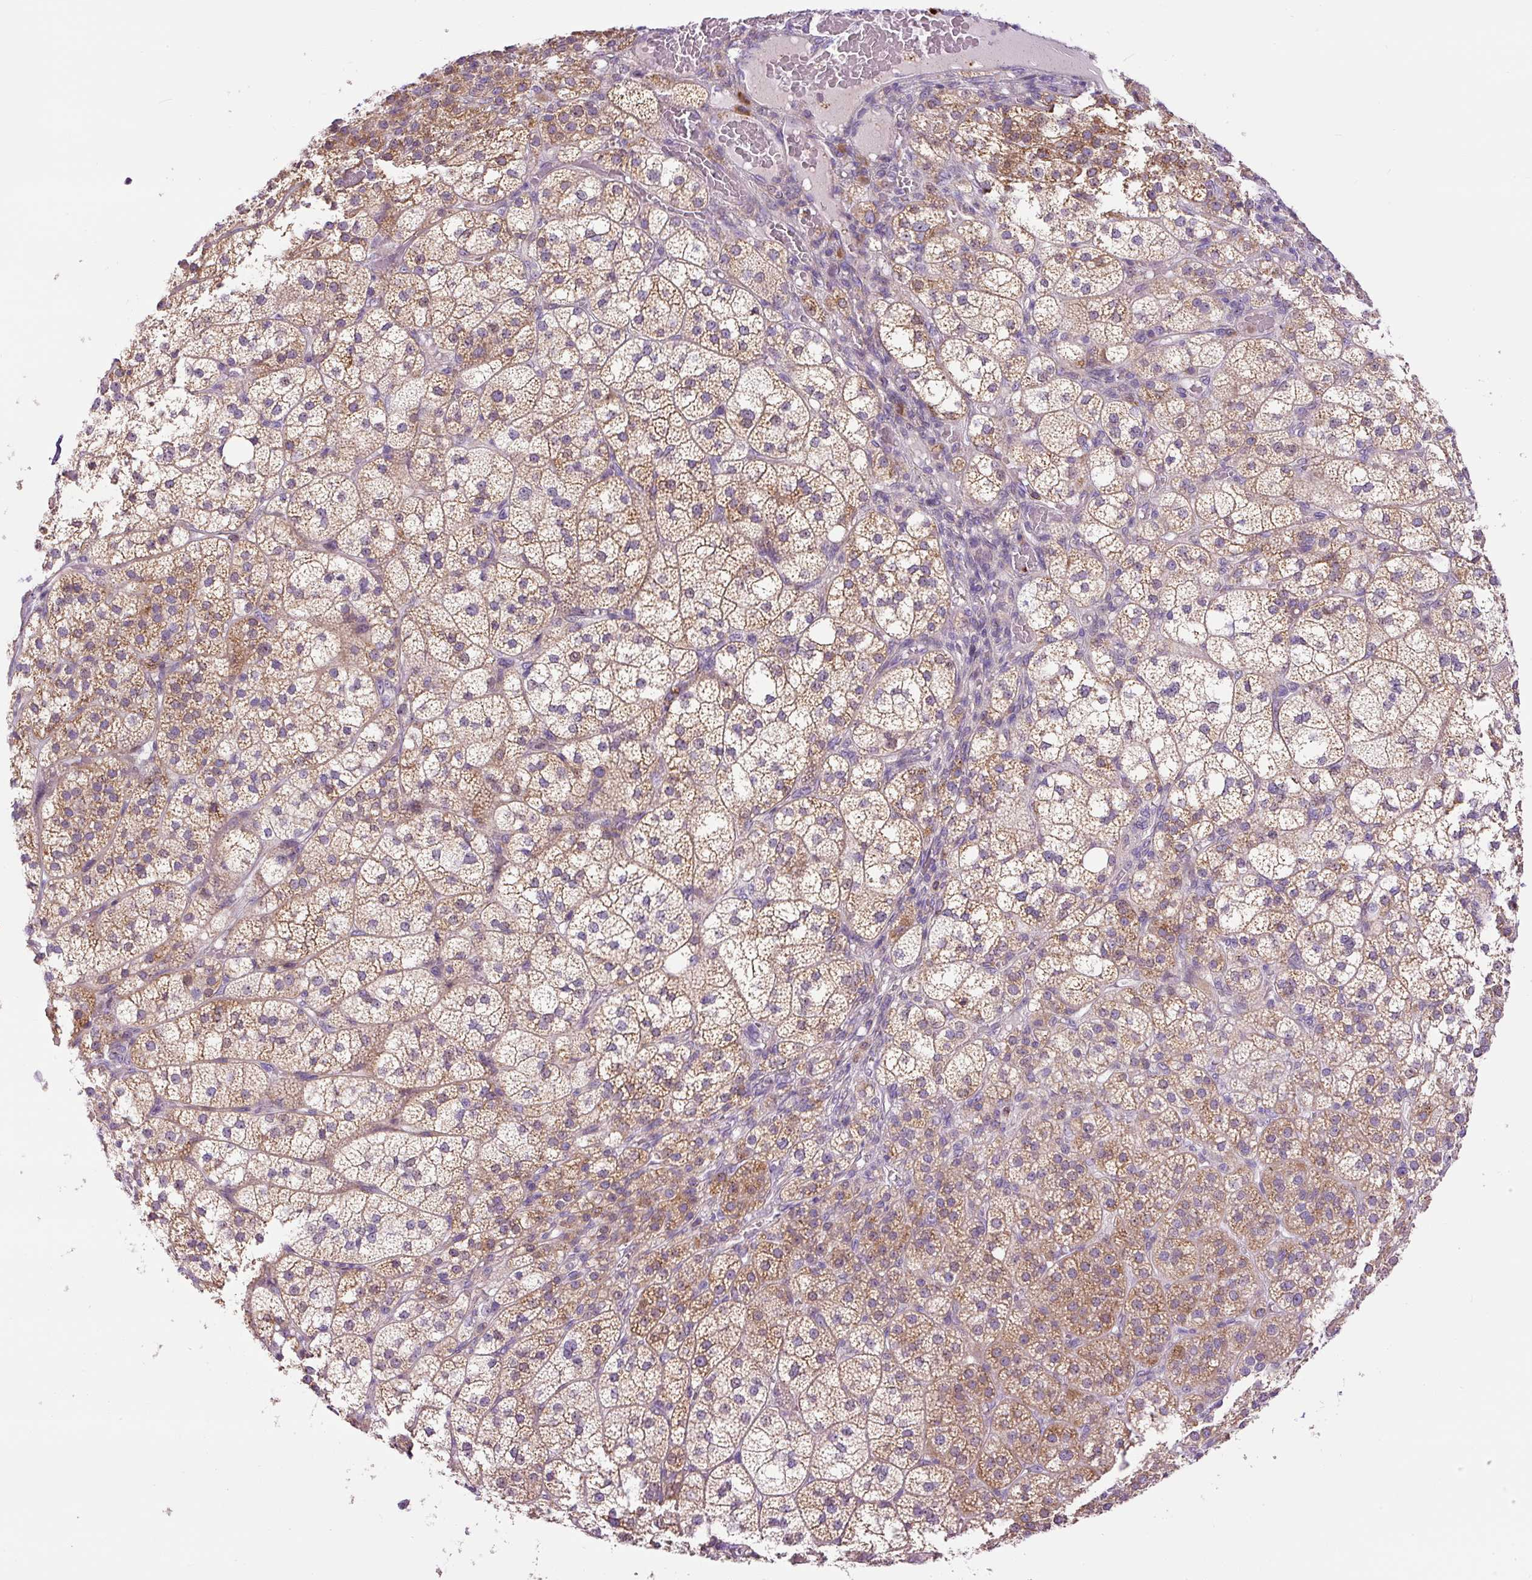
{"staining": {"intensity": "moderate", "quantity": "25%-75%", "location": "cytoplasmic/membranous"}, "tissue": "adrenal gland", "cell_type": "Glandular cells", "image_type": "normal", "snomed": [{"axis": "morphology", "description": "Normal tissue, NOS"}, {"axis": "topography", "description": "Adrenal gland"}], "caption": "Protein analysis of unremarkable adrenal gland displays moderate cytoplasmic/membranous positivity in about 25%-75% of glandular cells.", "gene": "ZNF596", "patient": {"sex": "female", "age": 60}}